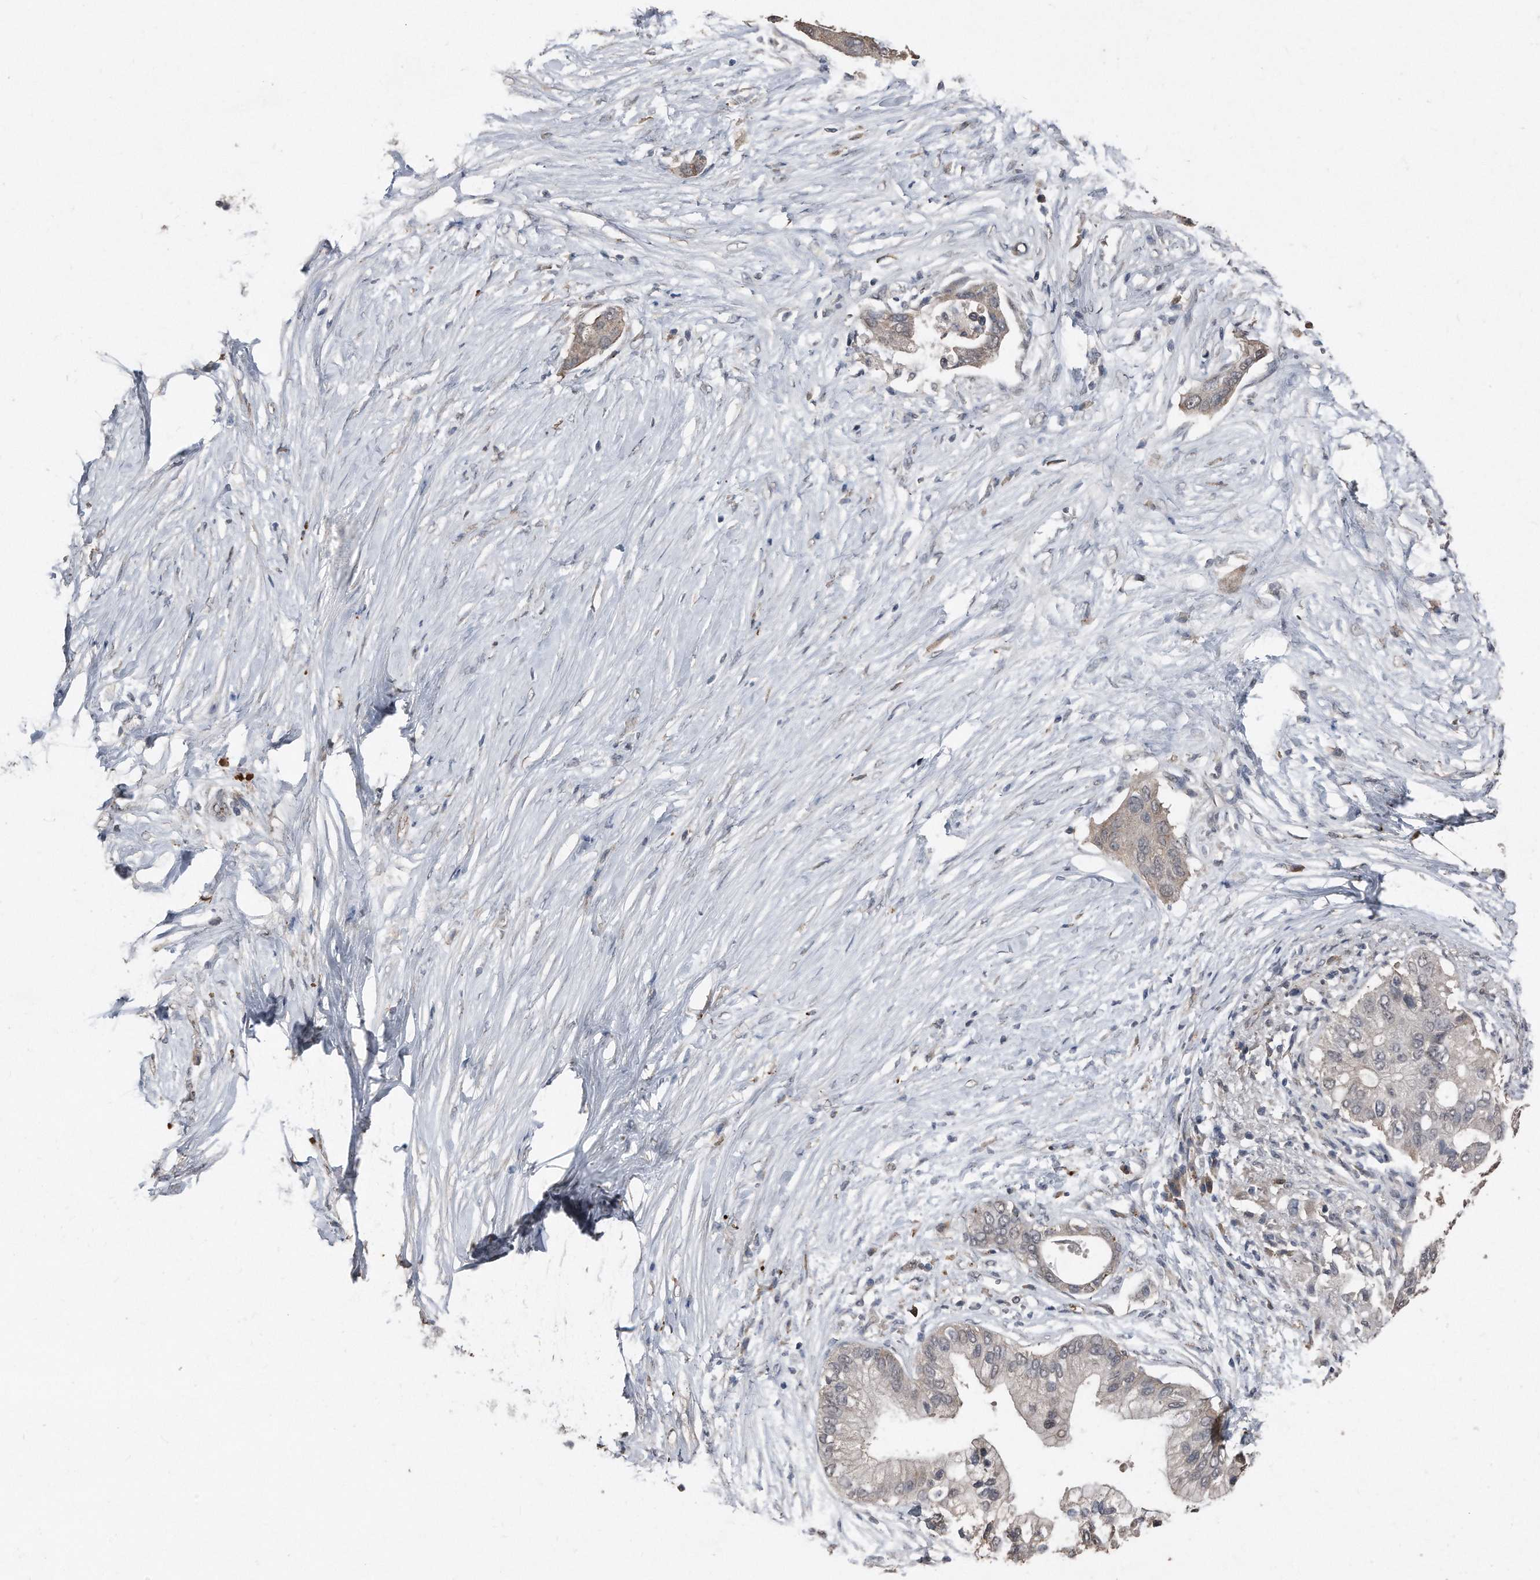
{"staining": {"intensity": "weak", "quantity": "<25%", "location": "cytoplasmic/membranous,nuclear"}, "tissue": "pancreatic cancer", "cell_type": "Tumor cells", "image_type": "cancer", "snomed": [{"axis": "morphology", "description": "Normal tissue, NOS"}, {"axis": "morphology", "description": "Adenocarcinoma, NOS"}, {"axis": "topography", "description": "Pancreas"}, {"axis": "topography", "description": "Peripheral nerve tissue"}], "caption": "Immunohistochemical staining of human pancreatic adenocarcinoma displays no significant positivity in tumor cells. (DAB (3,3'-diaminobenzidine) immunohistochemistry (IHC) with hematoxylin counter stain).", "gene": "ANKRD10", "patient": {"sex": "male", "age": 59}}